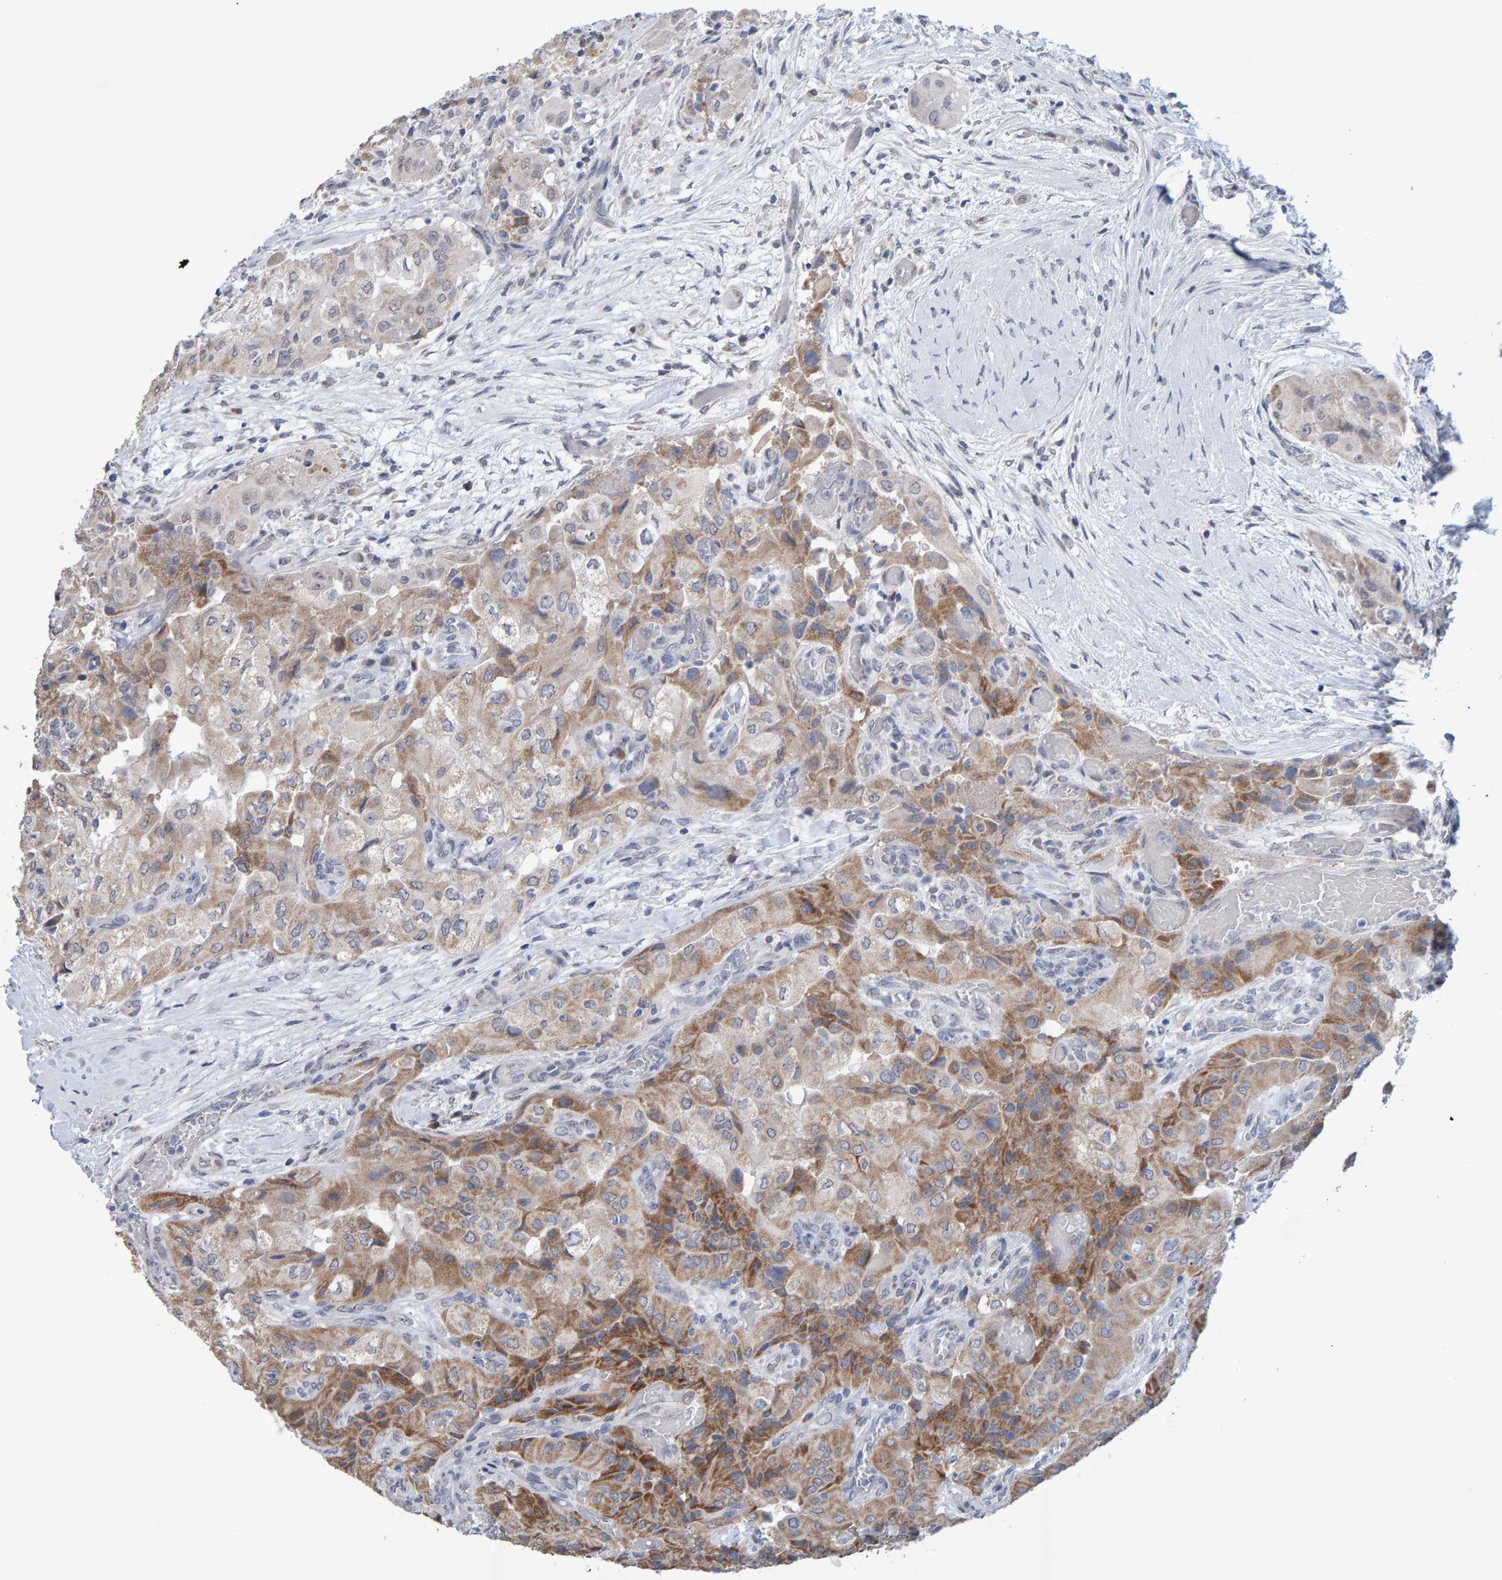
{"staining": {"intensity": "moderate", "quantity": ">75%", "location": "cytoplasmic/membranous"}, "tissue": "thyroid cancer", "cell_type": "Tumor cells", "image_type": "cancer", "snomed": [{"axis": "morphology", "description": "Papillary adenocarcinoma, NOS"}, {"axis": "topography", "description": "Thyroid gland"}], "caption": "Human thyroid papillary adenocarcinoma stained with a brown dye reveals moderate cytoplasmic/membranous positive staining in approximately >75% of tumor cells.", "gene": "USP43", "patient": {"sex": "female", "age": 59}}